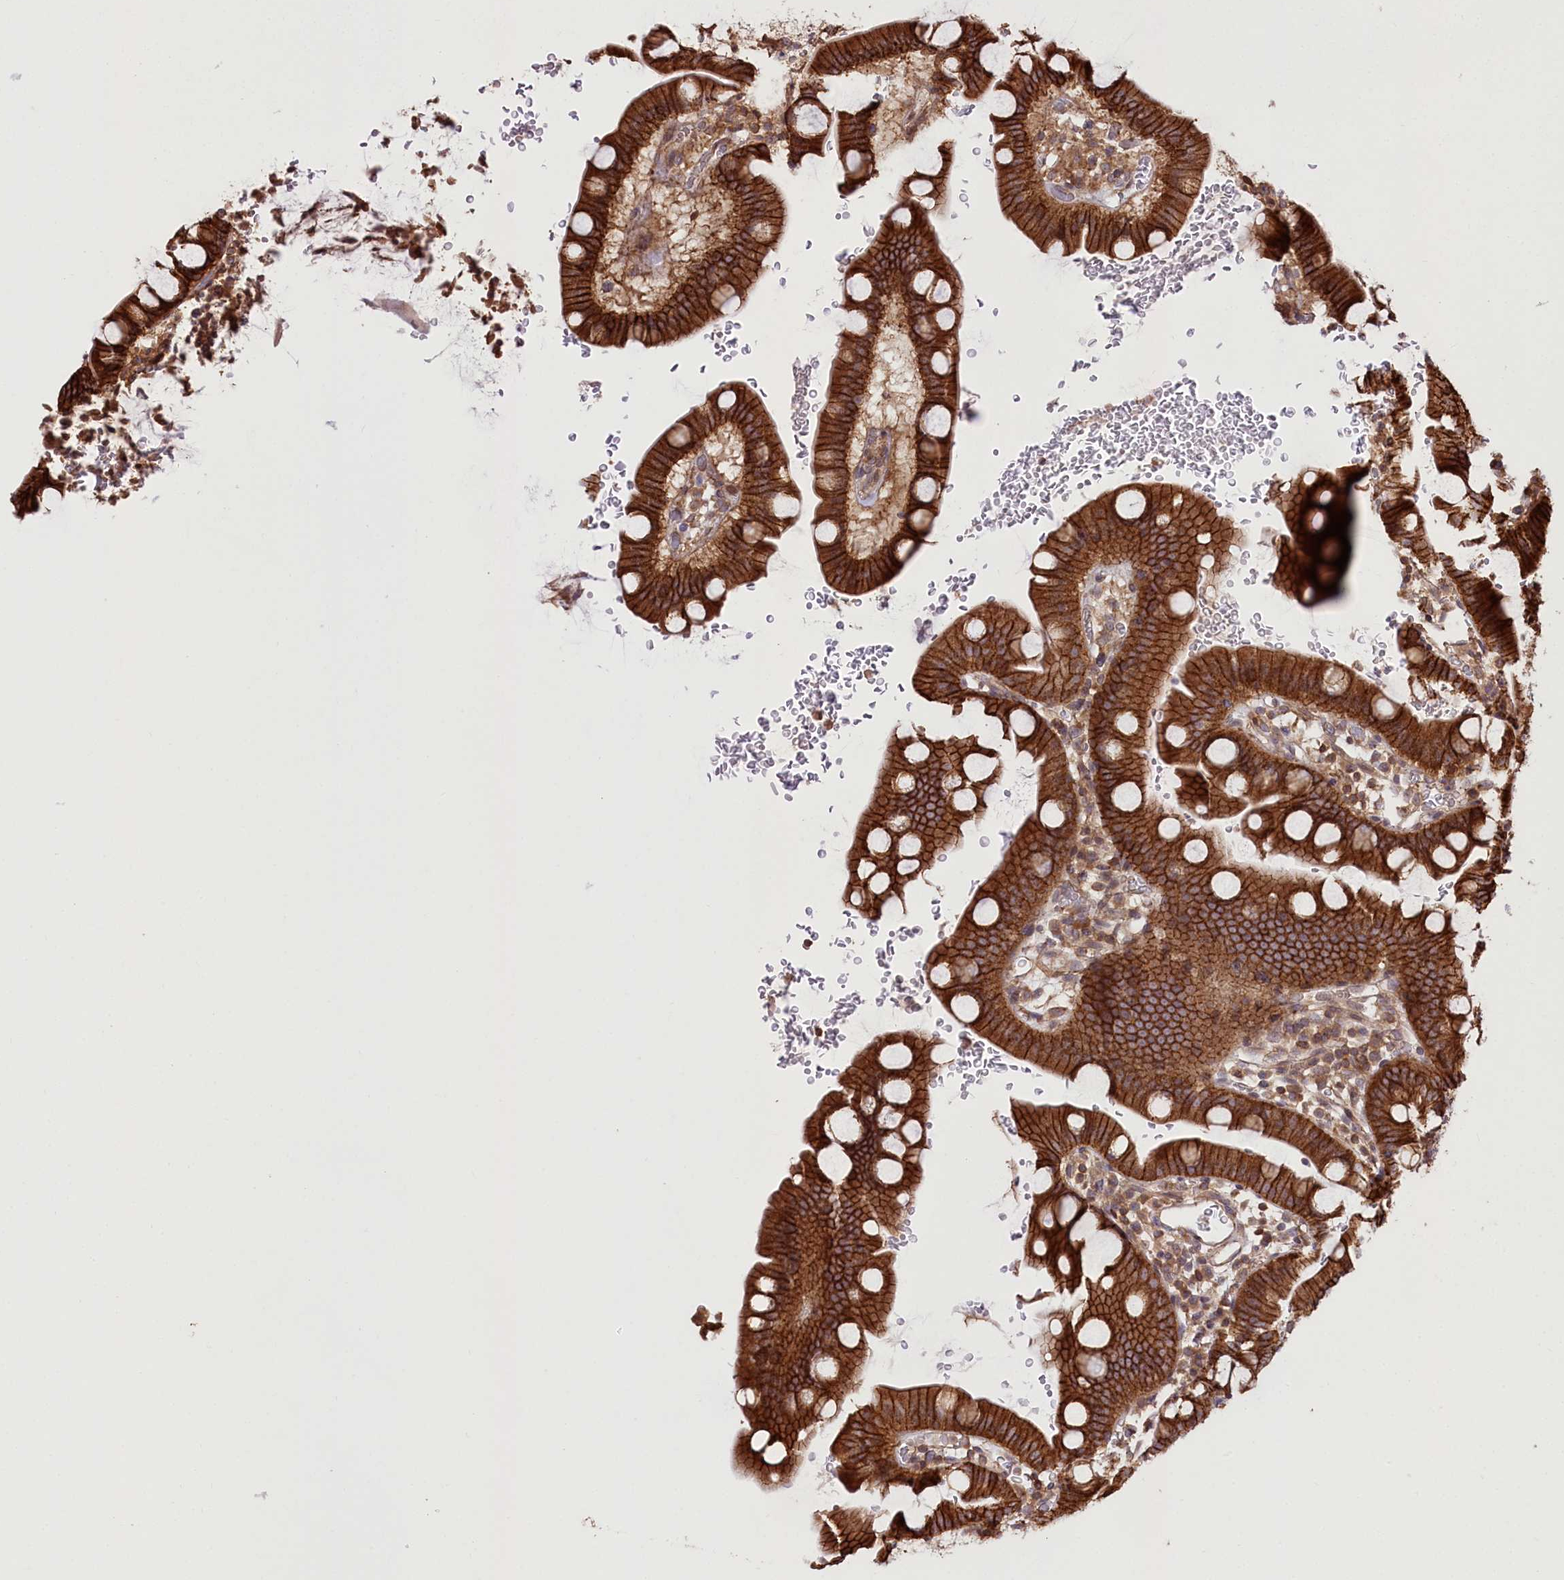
{"staining": {"intensity": "strong", "quantity": ">75%", "location": "cytoplasmic/membranous"}, "tissue": "small intestine", "cell_type": "Glandular cells", "image_type": "normal", "snomed": [{"axis": "morphology", "description": "Normal tissue, NOS"}, {"axis": "topography", "description": "Stomach, upper"}, {"axis": "topography", "description": "Stomach, lower"}, {"axis": "topography", "description": "Small intestine"}], "caption": "The image demonstrates a brown stain indicating the presence of a protein in the cytoplasmic/membranous of glandular cells in small intestine.", "gene": "DHX29", "patient": {"sex": "male", "age": 68}}